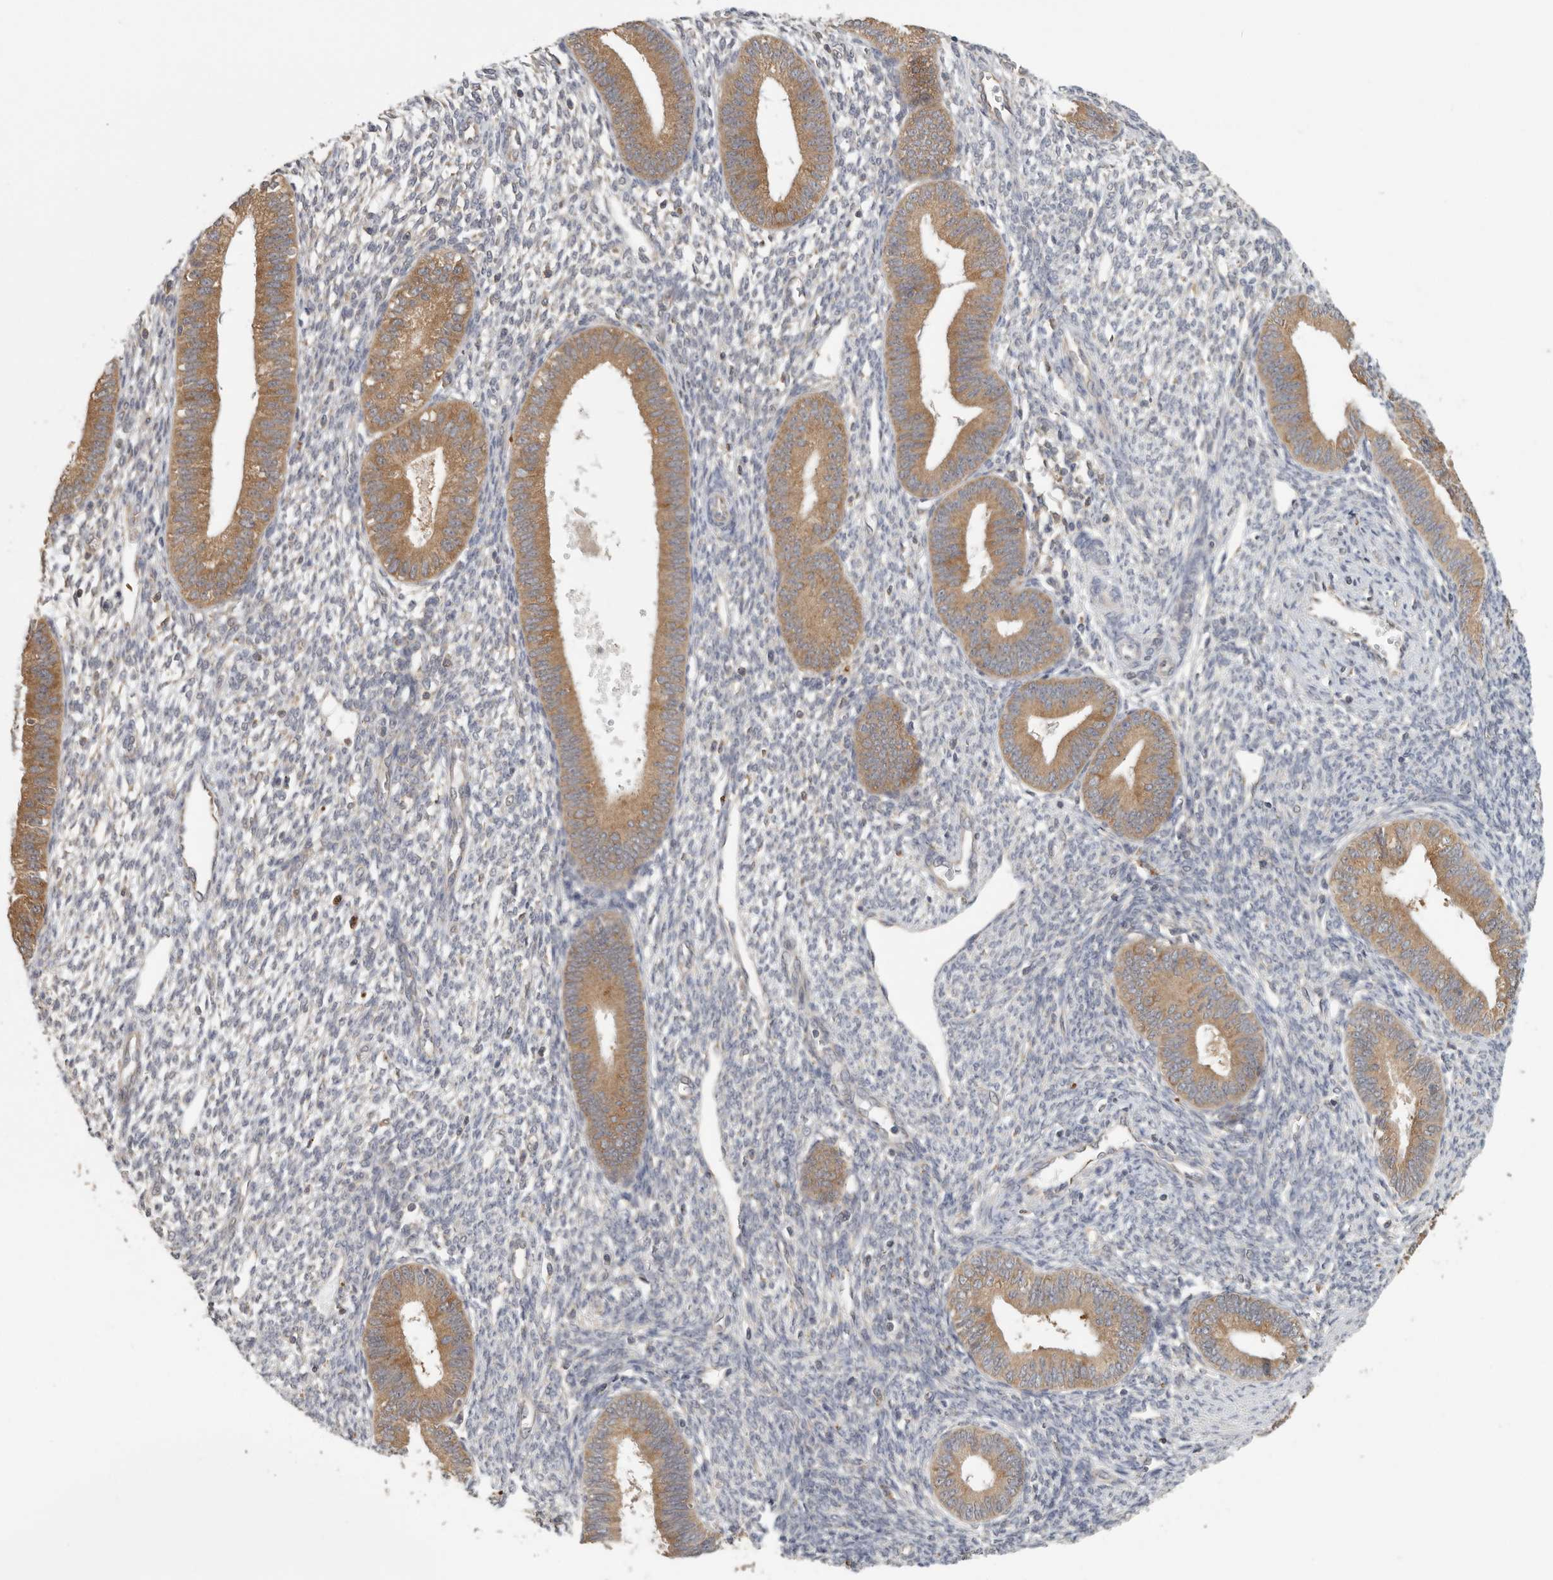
{"staining": {"intensity": "weak", "quantity": "<25%", "location": "cytoplasmic/membranous"}, "tissue": "endometrium", "cell_type": "Cells in endometrial stroma", "image_type": "normal", "snomed": [{"axis": "morphology", "description": "Normal tissue, NOS"}, {"axis": "topography", "description": "Endometrium"}], "caption": "Protein analysis of benign endometrium shows no significant staining in cells in endometrial stroma.", "gene": "CCT8", "patient": {"sex": "female", "age": 46}}